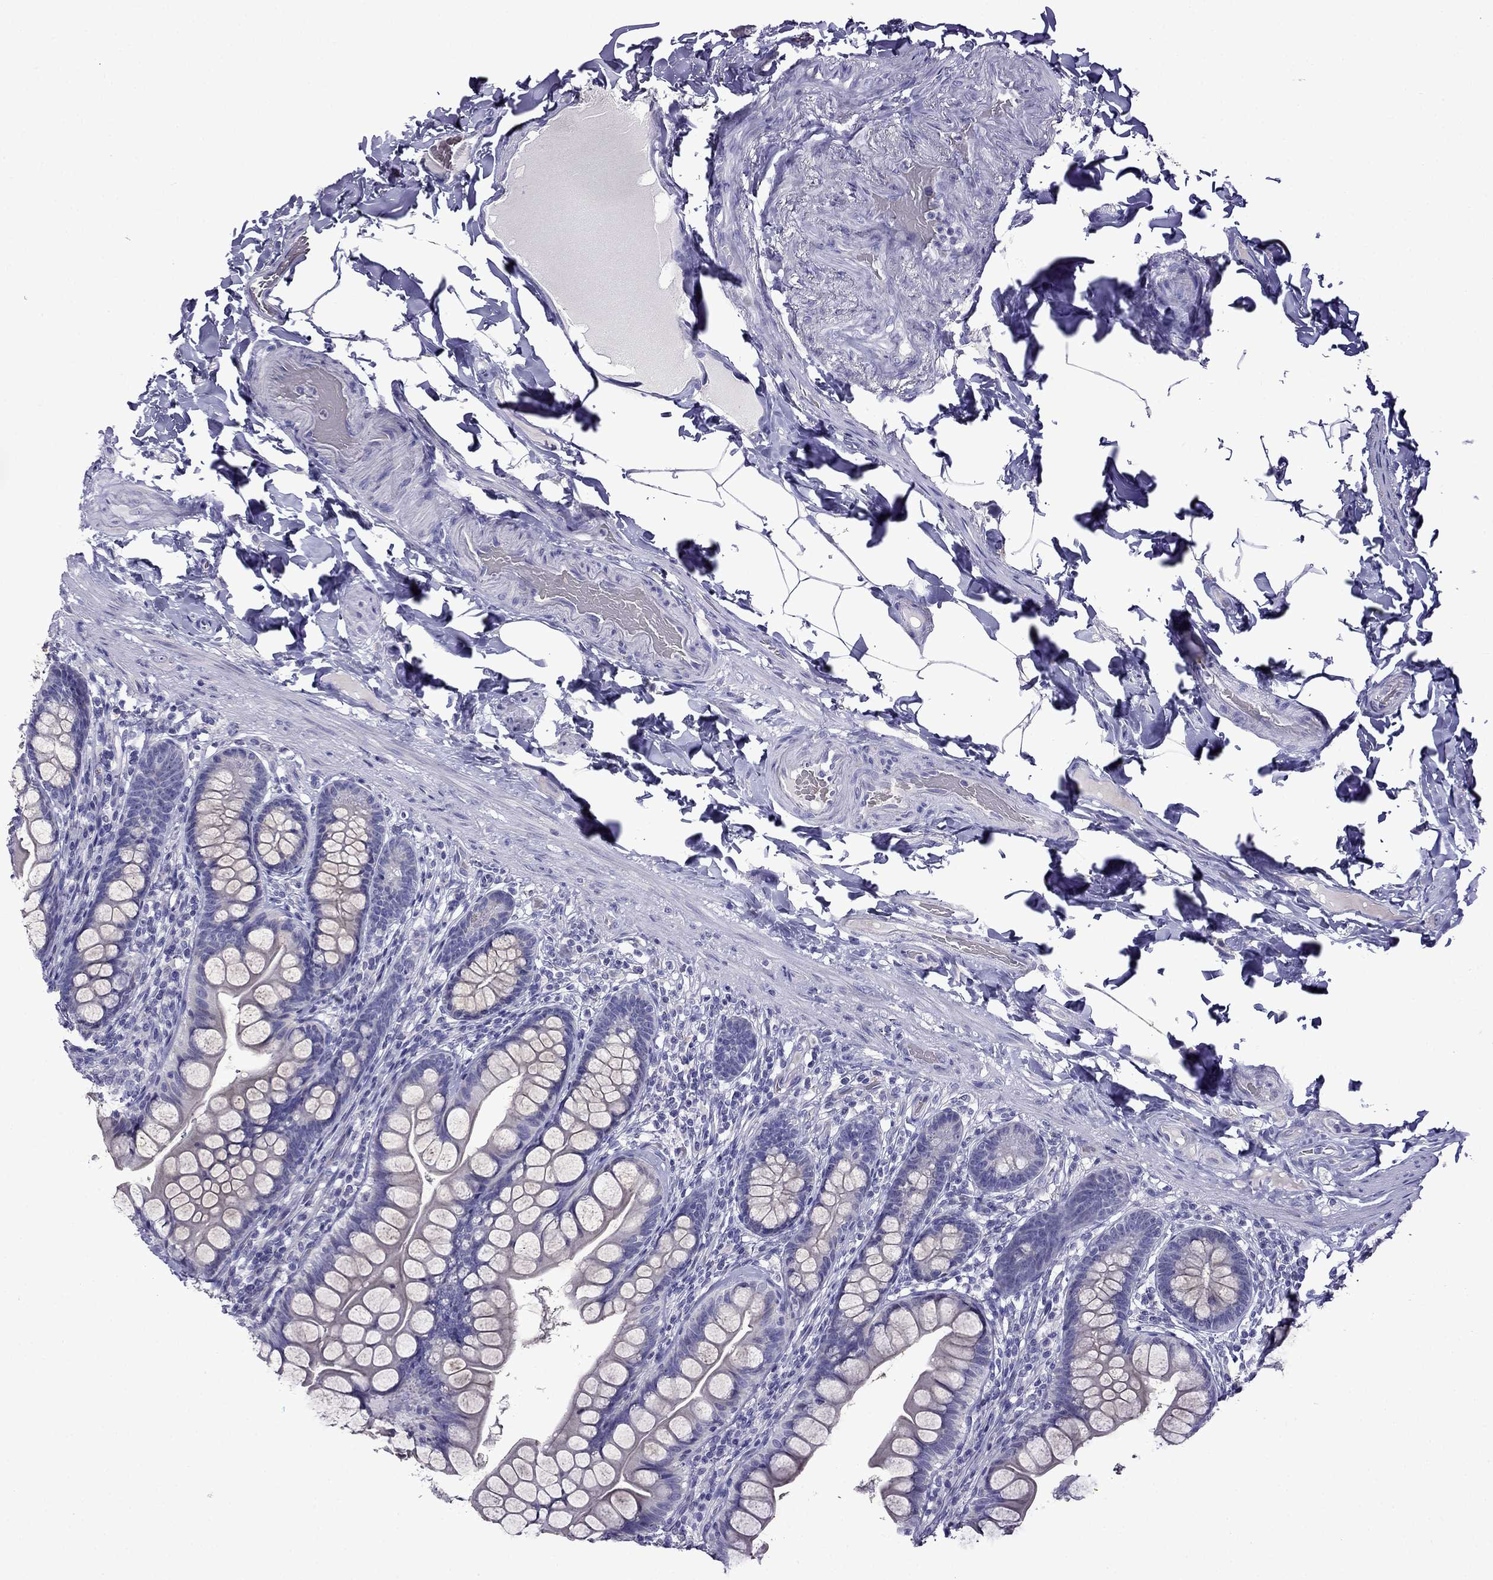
{"staining": {"intensity": "negative", "quantity": "none", "location": "none"}, "tissue": "small intestine", "cell_type": "Glandular cells", "image_type": "normal", "snomed": [{"axis": "morphology", "description": "Normal tissue, NOS"}, {"axis": "topography", "description": "Small intestine"}], "caption": "Human small intestine stained for a protein using immunohistochemistry reveals no expression in glandular cells.", "gene": "TDRD1", "patient": {"sex": "male", "age": 70}}